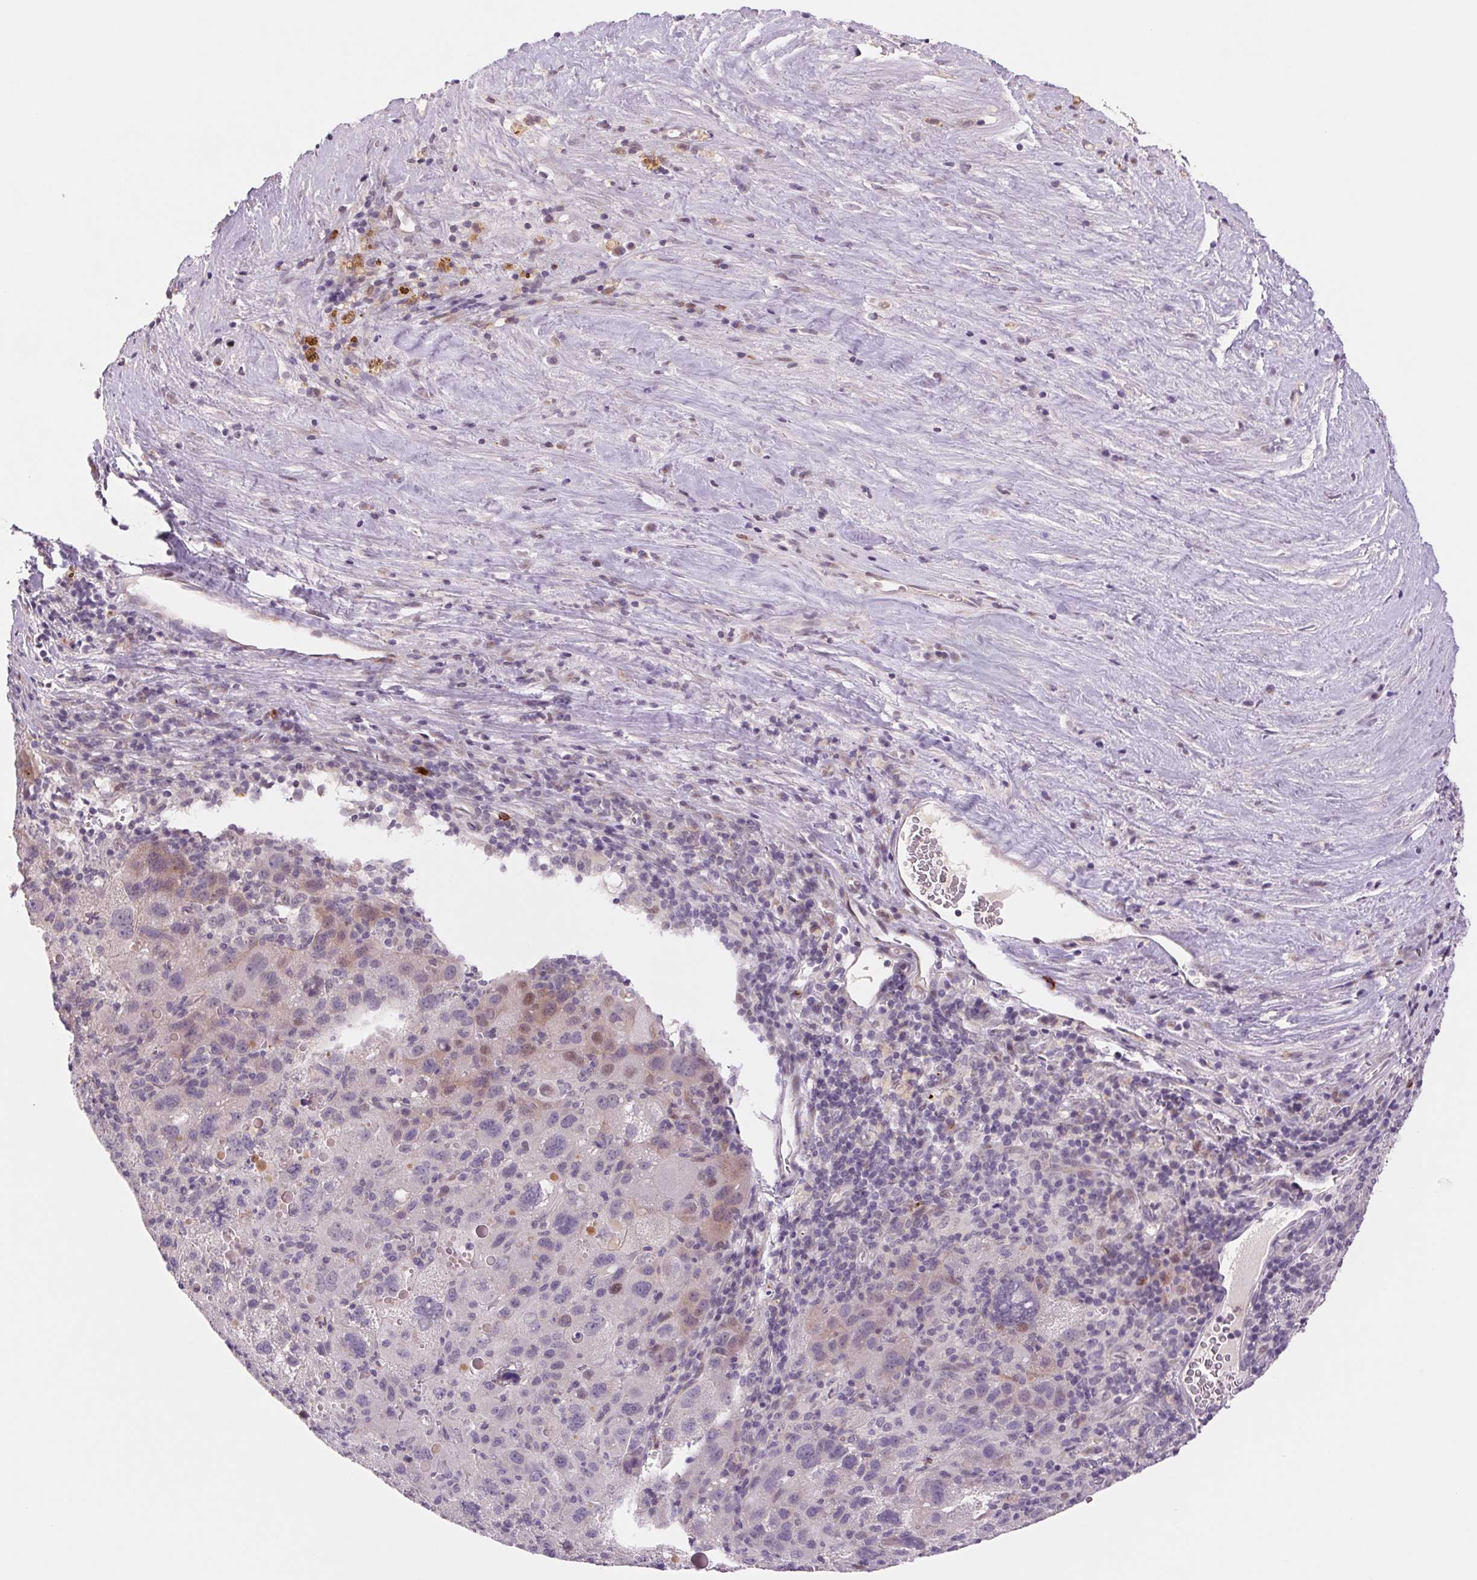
{"staining": {"intensity": "weak", "quantity": "<25%", "location": "nuclear"}, "tissue": "liver cancer", "cell_type": "Tumor cells", "image_type": "cancer", "snomed": [{"axis": "morphology", "description": "Carcinoma, Hepatocellular, NOS"}, {"axis": "topography", "description": "Liver"}], "caption": "An image of human liver hepatocellular carcinoma is negative for staining in tumor cells. (Brightfield microscopy of DAB (3,3'-diaminobenzidine) IHC at high magnification).", "gene": "KRT1", "patient": {"sex": "female", "age": 77}}